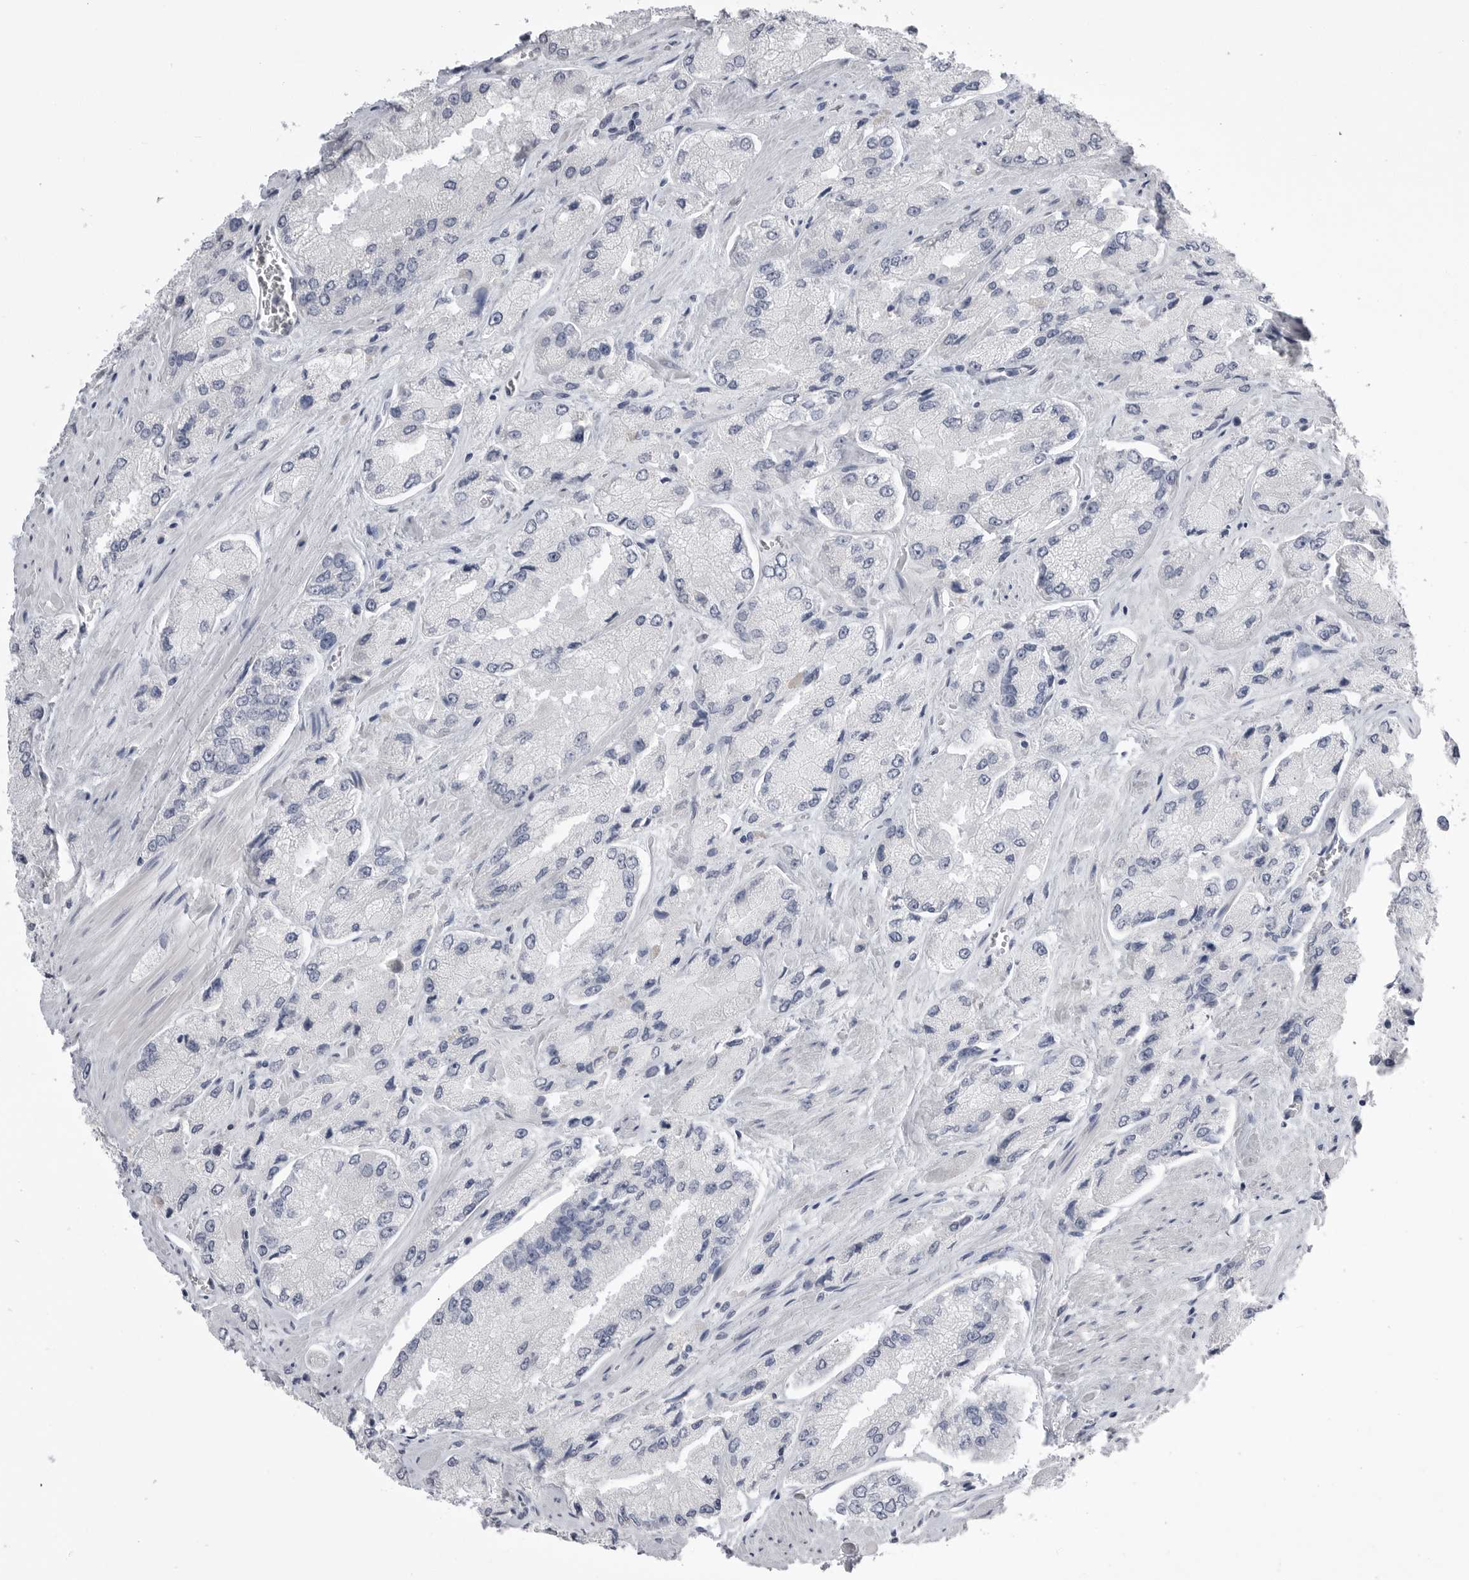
{"staining": {"intensity": "negative", "quantity": "none", "location": "none"}, "tissue": "prostate cancer", "cell_type": "Tumor cells", "image_type": "cancer", "snomed": [{"axis": "morphology", "description": "Adenocarcinoma, High grade"}, {"axis": "topography", "description": "Prostate"}], "caption": "IHC of prostate high-grade adenocarcinoma displays no expression in tumor cells.", "gene": "CPB1", "patient": {"sex": "male", "age": 58}}